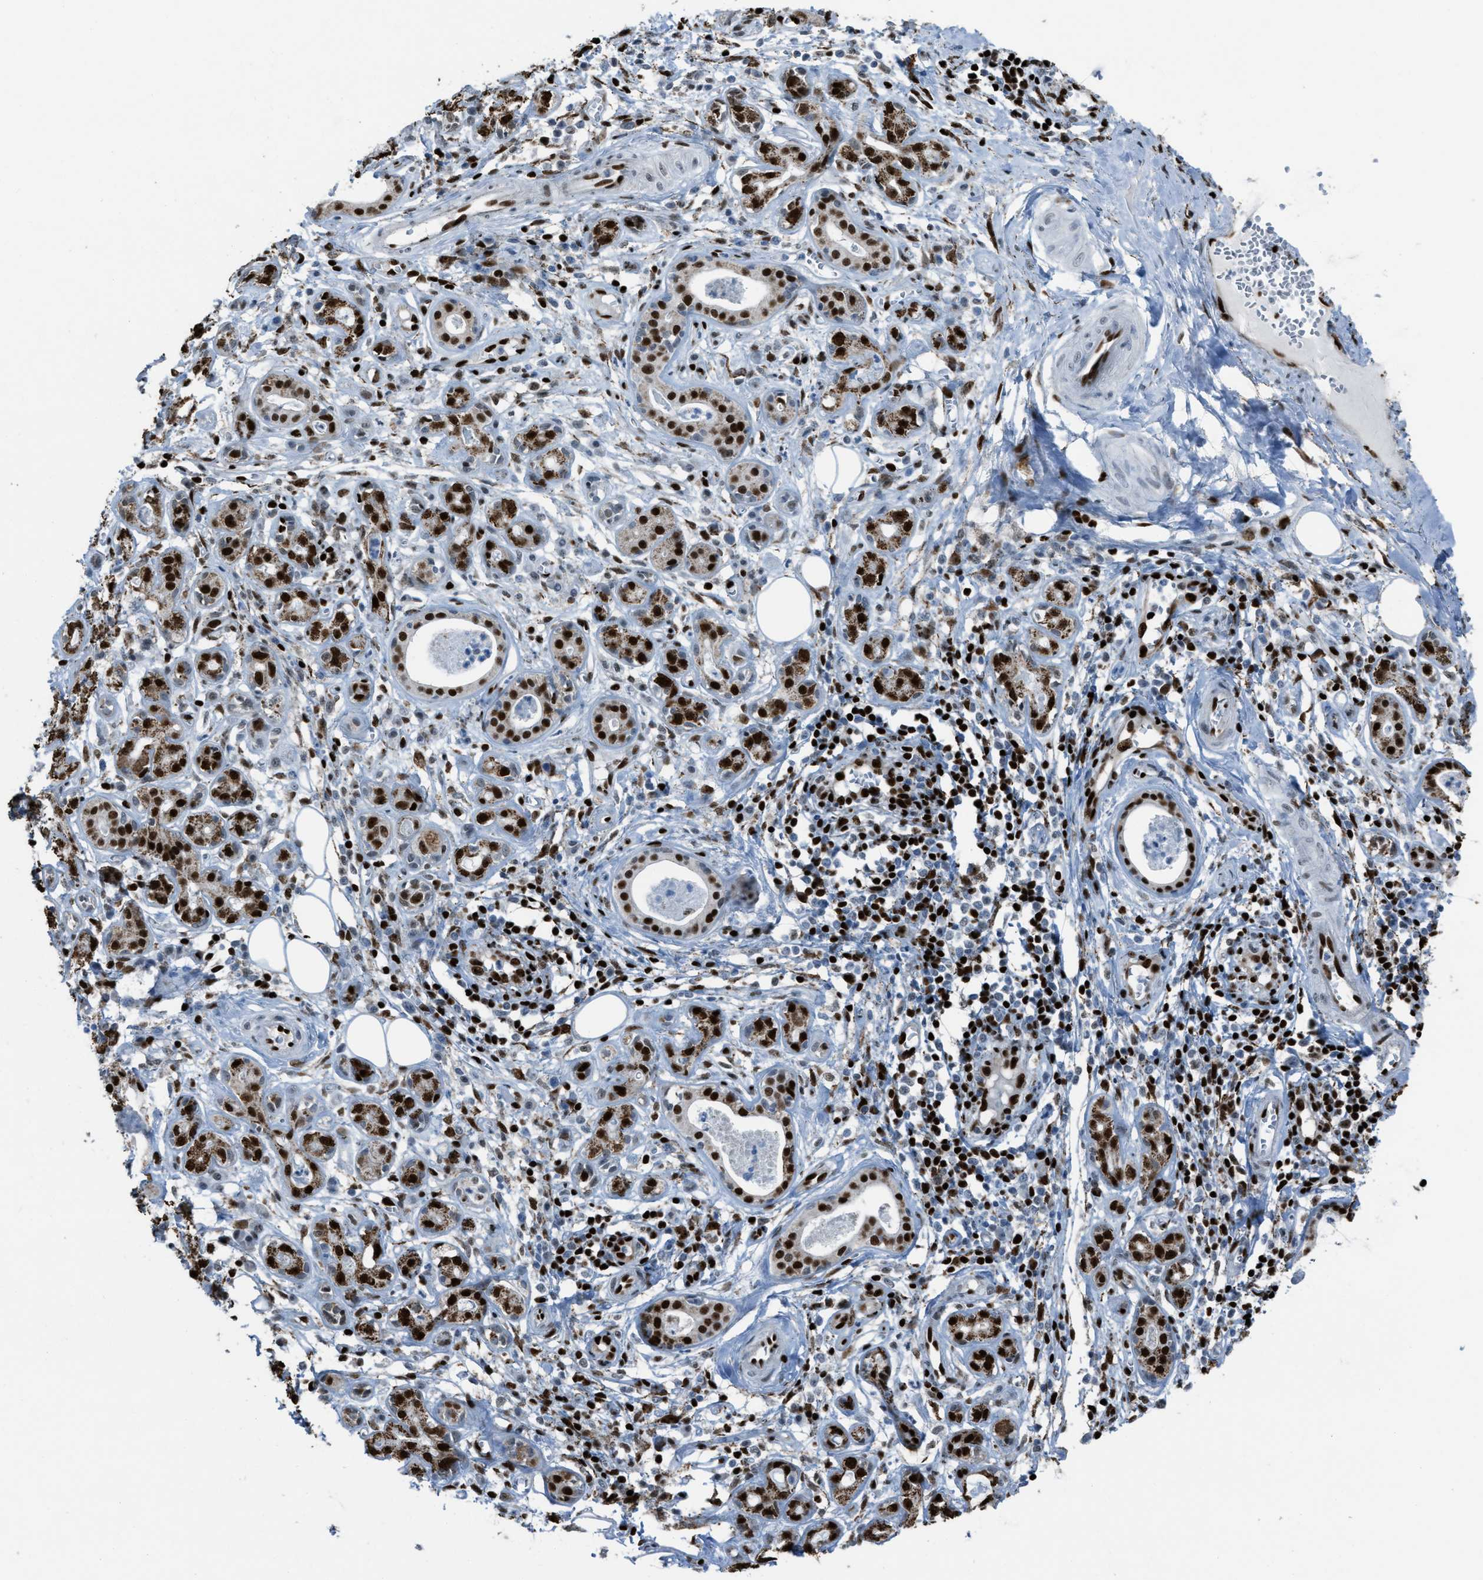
{"staining": {"intensity": "strong", "quantity": ">75%", "location": "nuclear"}, "tissue": "adipose tissue", "cell_type": "Adipocytes", "image_type": "normal", "snomed": [{"axis": "morphology", "description": "Normal tissue, NOS"}, {"axis": "morphology", "description": "Inflammation, NOS"}, {"axis": "topography", "description": "Salivary gland"}, {"axis": "topography", "description": "Peripheral nerve tissue"}], "caption": "The photomicrograph demonstrates a brown stain indicating the presence of a protein in the nuclear of adipocytes in adipose tissue.", "gene": "SLFN5", "patient": {"sex": "female", "age": 75}}